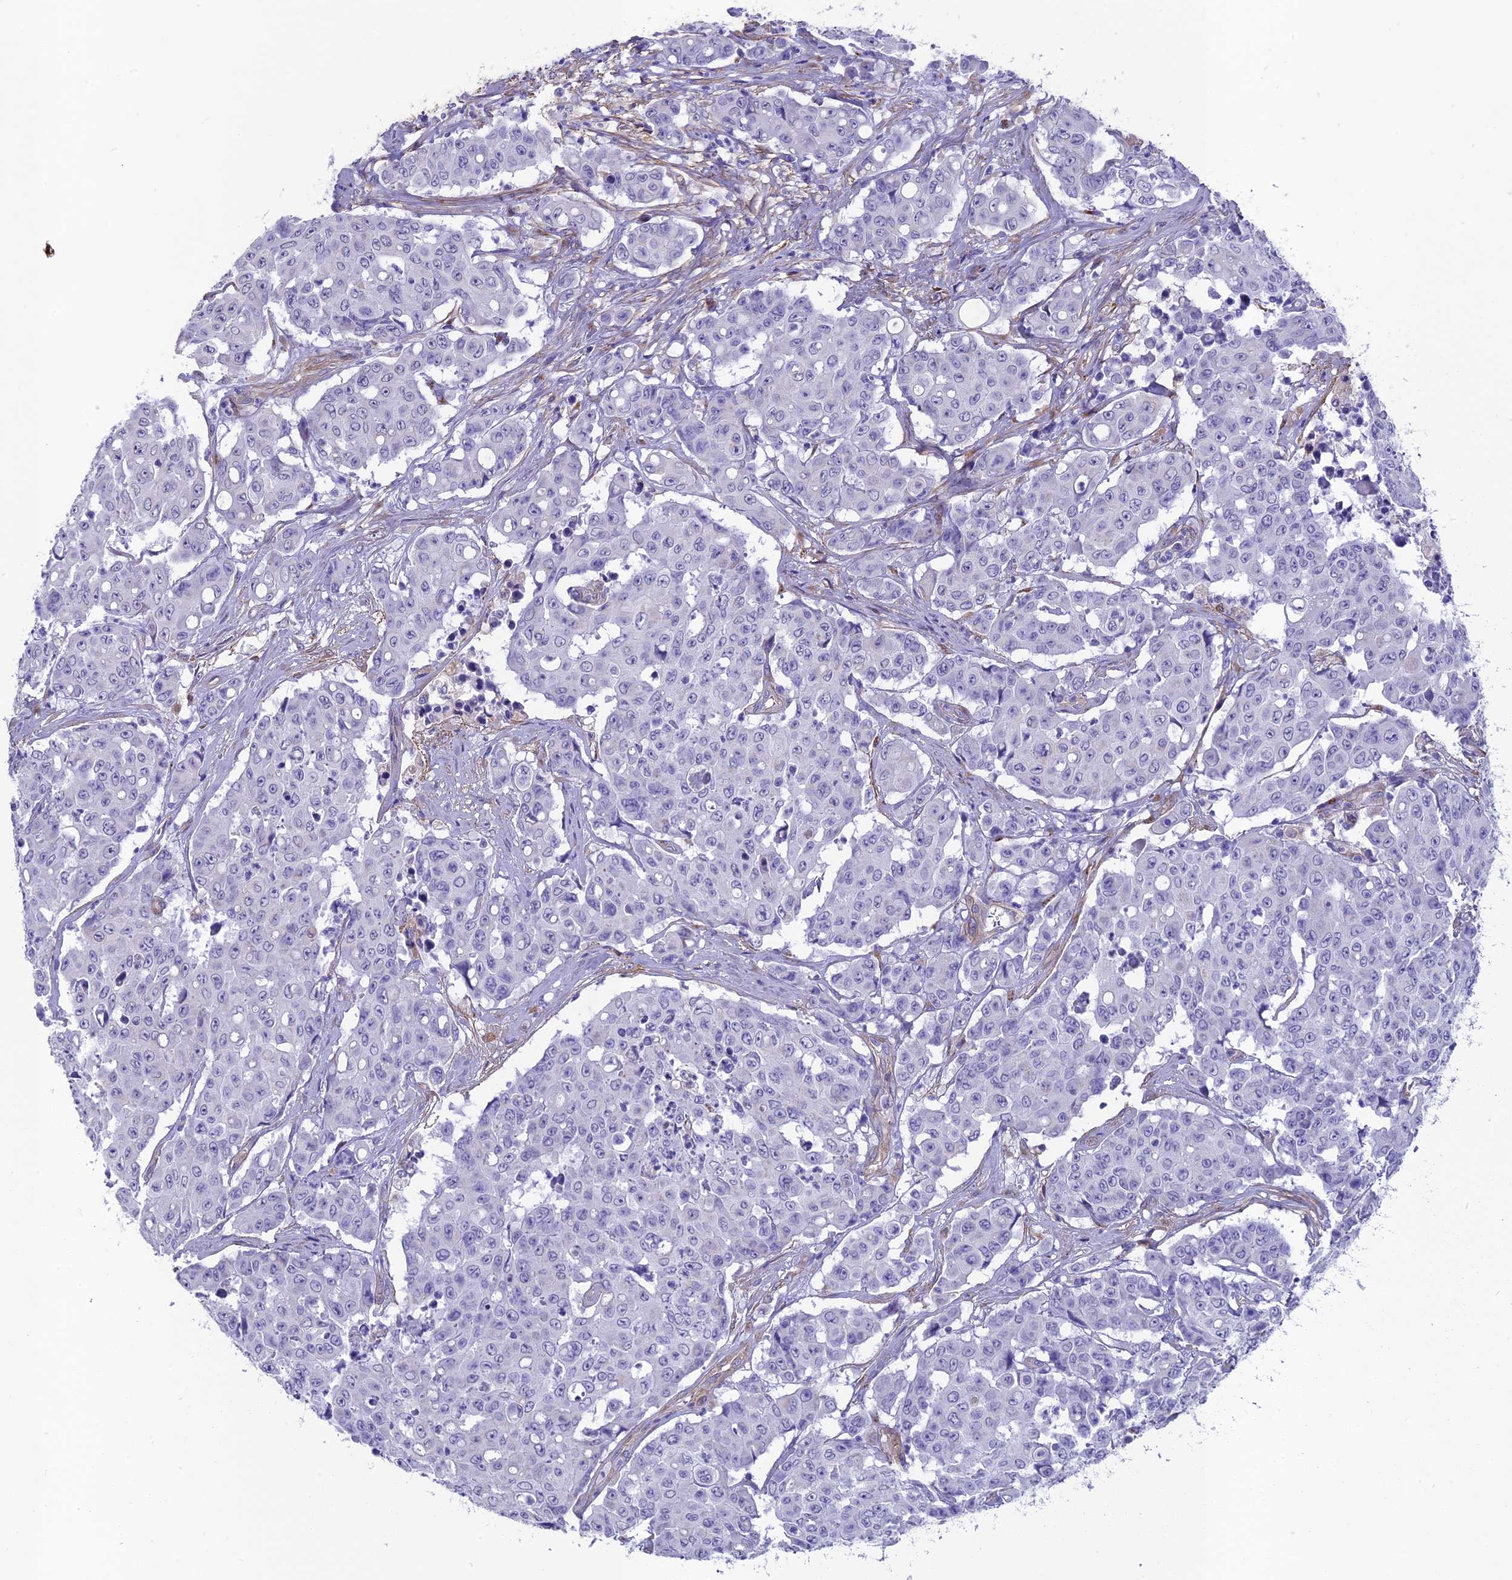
{"staining": {"intensity": "negative", "quantity": "none", "location": "none"}, "tissue": "colorectal cancer", "cell_type": "Tumor cells", "image_type": "cancer", "snomed": [{"axis": "morphology", "description": "Adenocarcinoma, NOS"}, {"axis": "topography", "description": "Colon"}], "caption": "A micrograph of human colorectal cancer (adenocarcinoma) is negative for staining in tumor cells.", "gene": "TNS1", "patient": {"sex": "male", "age": 51}}